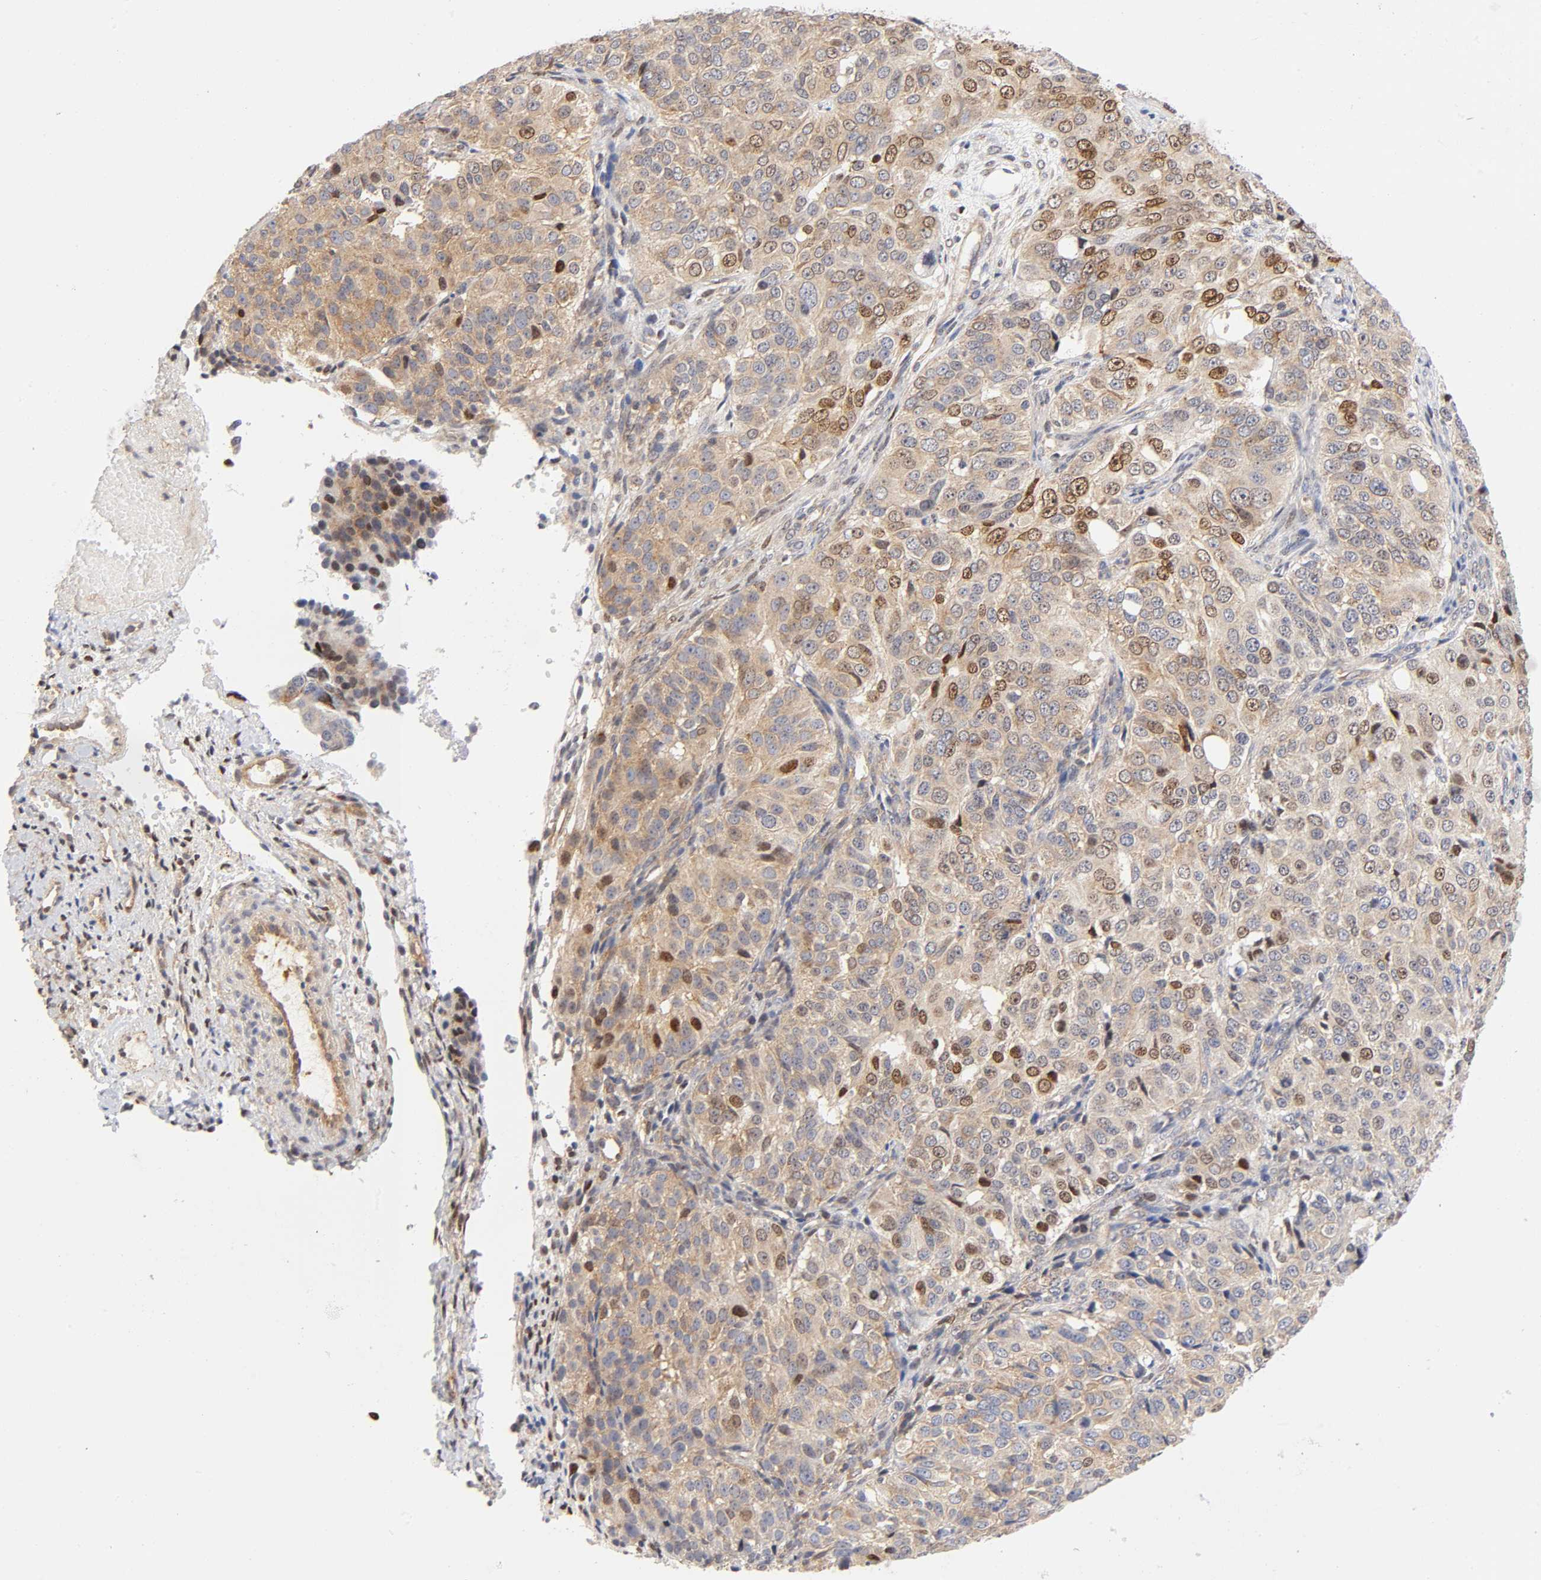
{"staining": {"intensity": "moderate", "quantity": "25%-75%", "location": "cytoplasmic/membranous,nuclear"}, "tissue": "ovarian cancer", "cell_type": "Tumor cells", "image_type": "cancer", "snomed": [{"axis": "morphology", "description": "Carcinoma, endometroid"}, {"axis": "topography", "description": "Ovary"}], "caption": "Immunohistochemistry (IHC) (DAB (3,3'-diaminobenzidine)) staining of human ovarian cancer (endometroid carcinoma) reveals moderate cytoplasmic/membranous and nuclear protein positivity in about 25%-75% of tumor cells. (DAB IHC, brown staining for protein, blue staining for nuclei).", "gene": "PAFAH1B1", "patient": {"sex": "female", "age": 51}}